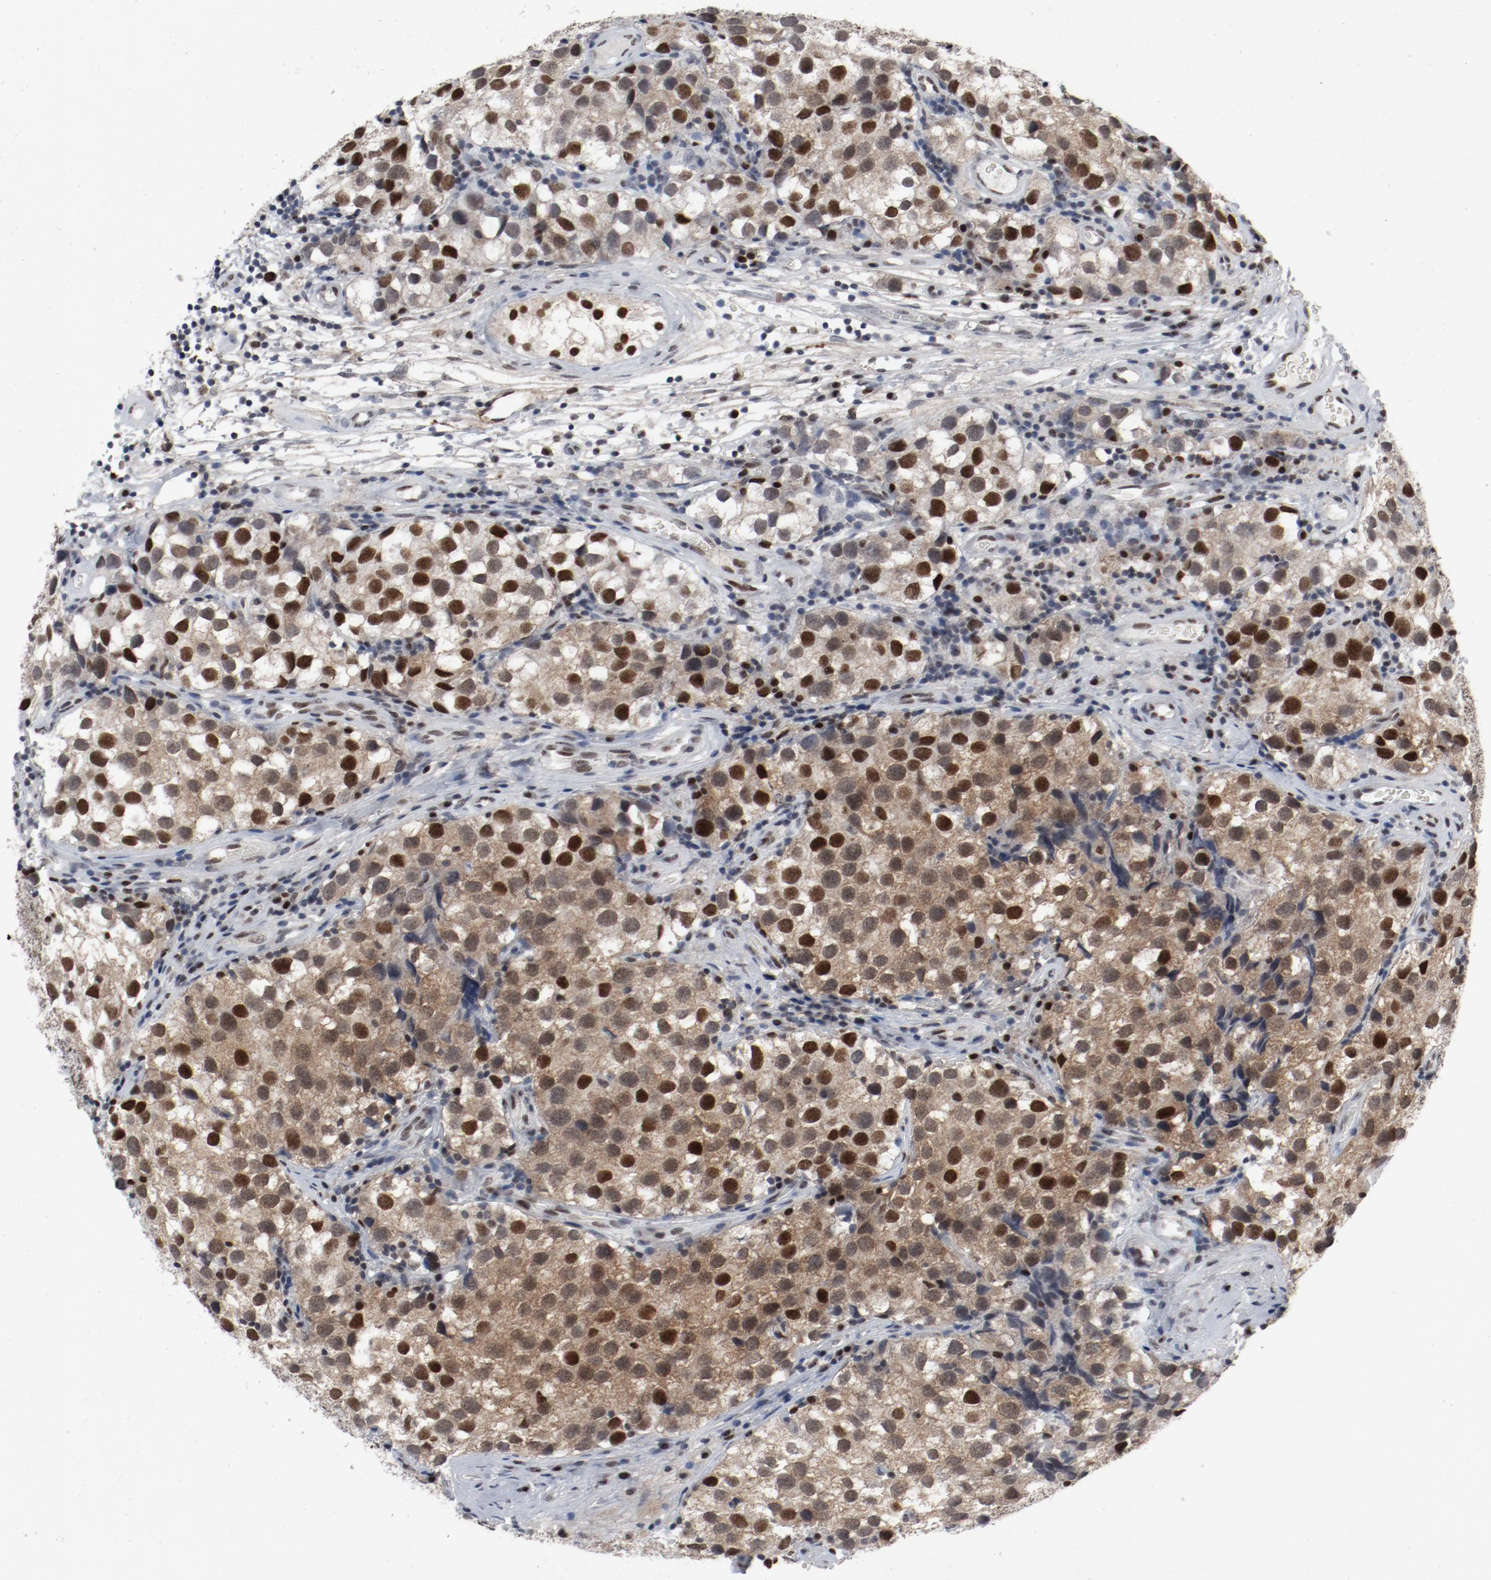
{"staining": {"intensity": "strong", "quantity": ">75%", "location": "cytoplasmic/membranous,nuclear"}, "tissue": "testis cancer", "cell_type": "Tumor cells", "image_type": "cancer", "snomed": [{"axis": "morphology", "description": "Seminoma, NOS"}, {"axis": "topography", "description": "Testis"}], "caption": "Immunohistochemical staining of testis seminoma demonstrates strong cytoplasmic/membranous and nuclear protein positivity in about >75% of tumor cells.", "gene": "JMJD6", "patient": {"sex": "male", "age": 39}}